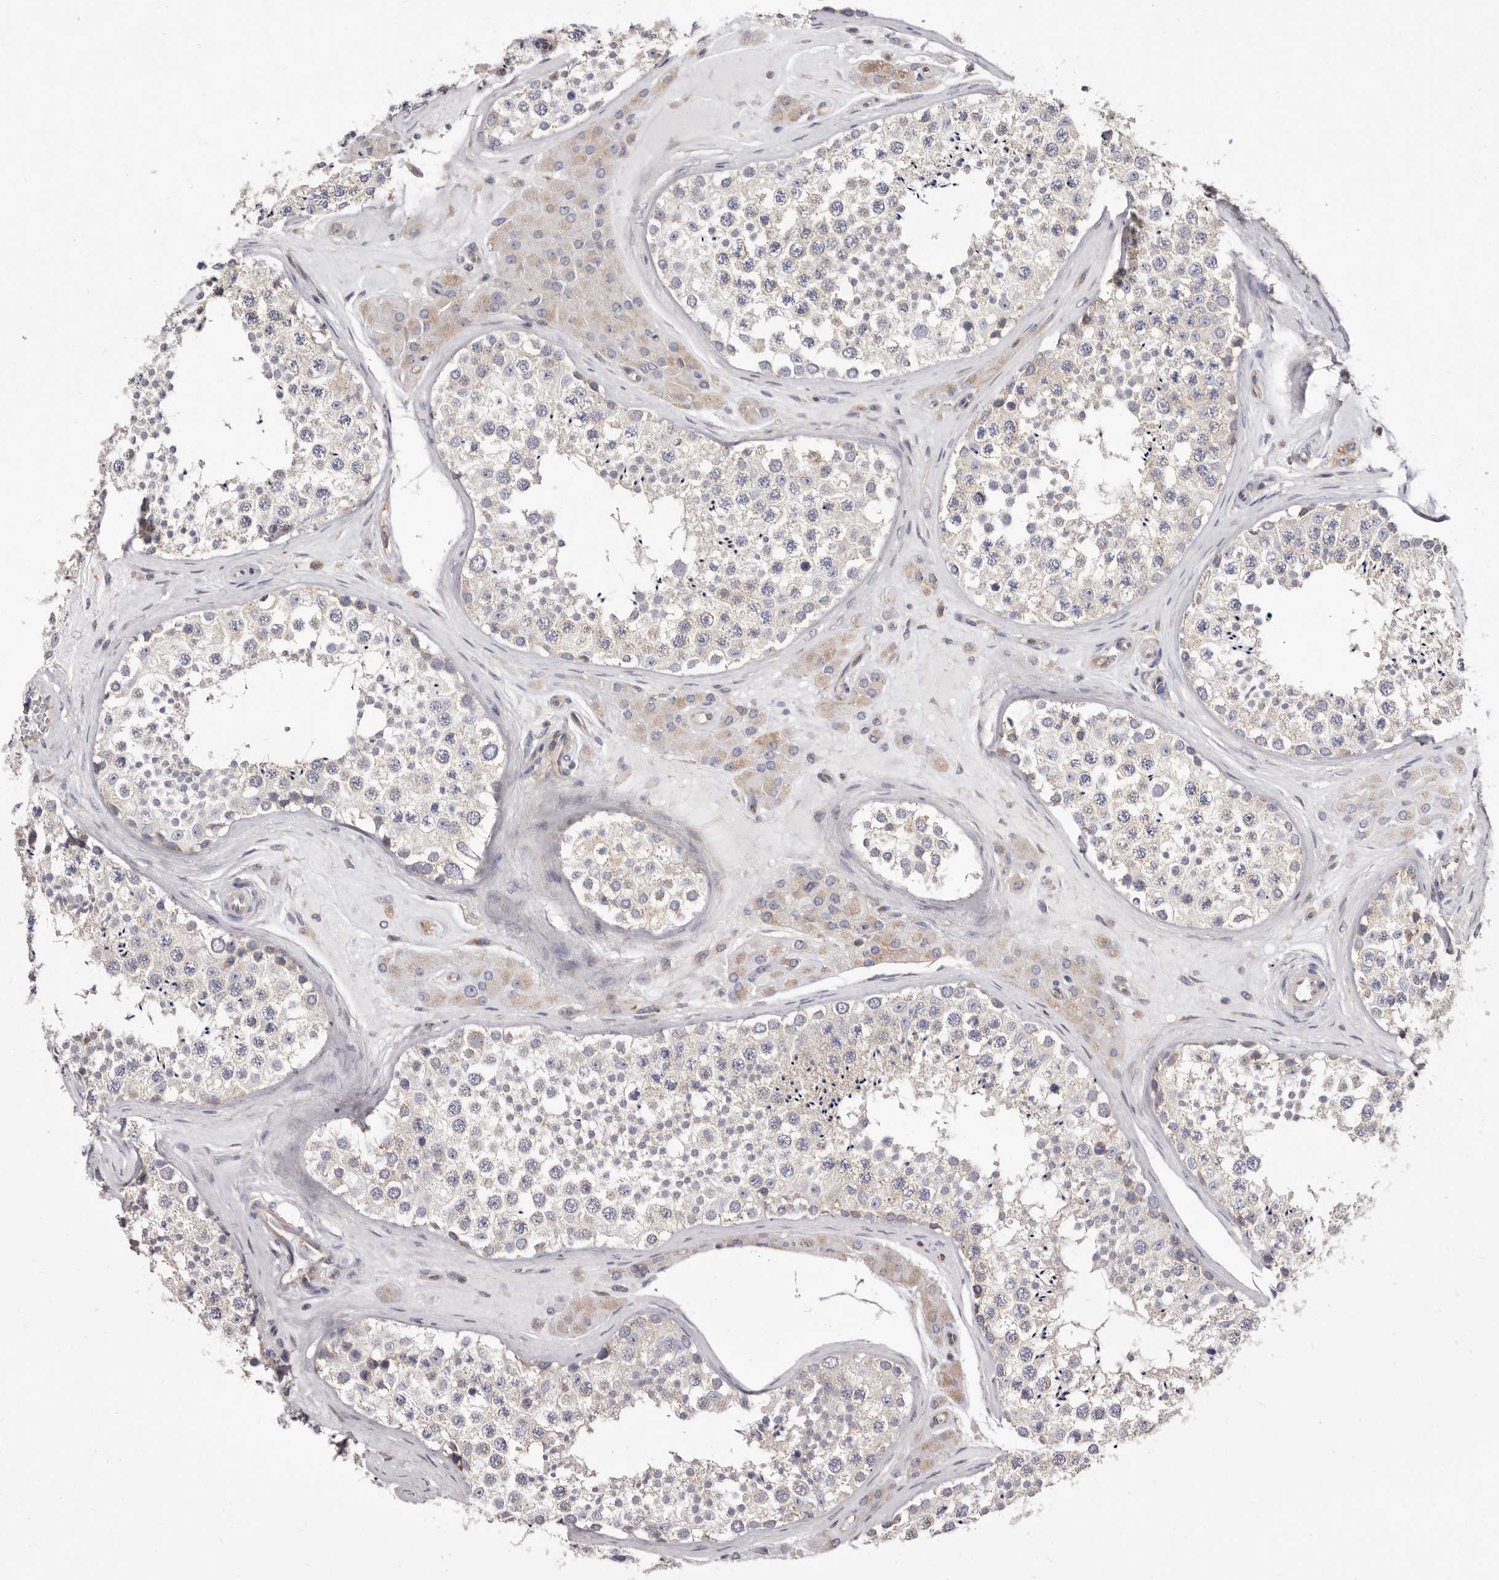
{"staining": {"intensity": "weak", "quantity": "25%-75%", "location": "cytoplasmic/membranous"}, "tissue": "testis", "cell_type": "Cells in seminiferous ducts", "image_type": "normal", "snomed": [{"axis": "morphology", "description": "Normal tissue, NOS"}, {"axis": "topography", "description": "Testis"}], "caption": "This photomicrograph reveals immunohistochemistry (IHC) staining of unremarkable human testis, with low weak cytoplasmic/membranous positivity in approximately 25%-75% of cells in seminiferous ducts.", "gene": "COQ8B", "patient": {"sex": "male", "age": 46}}